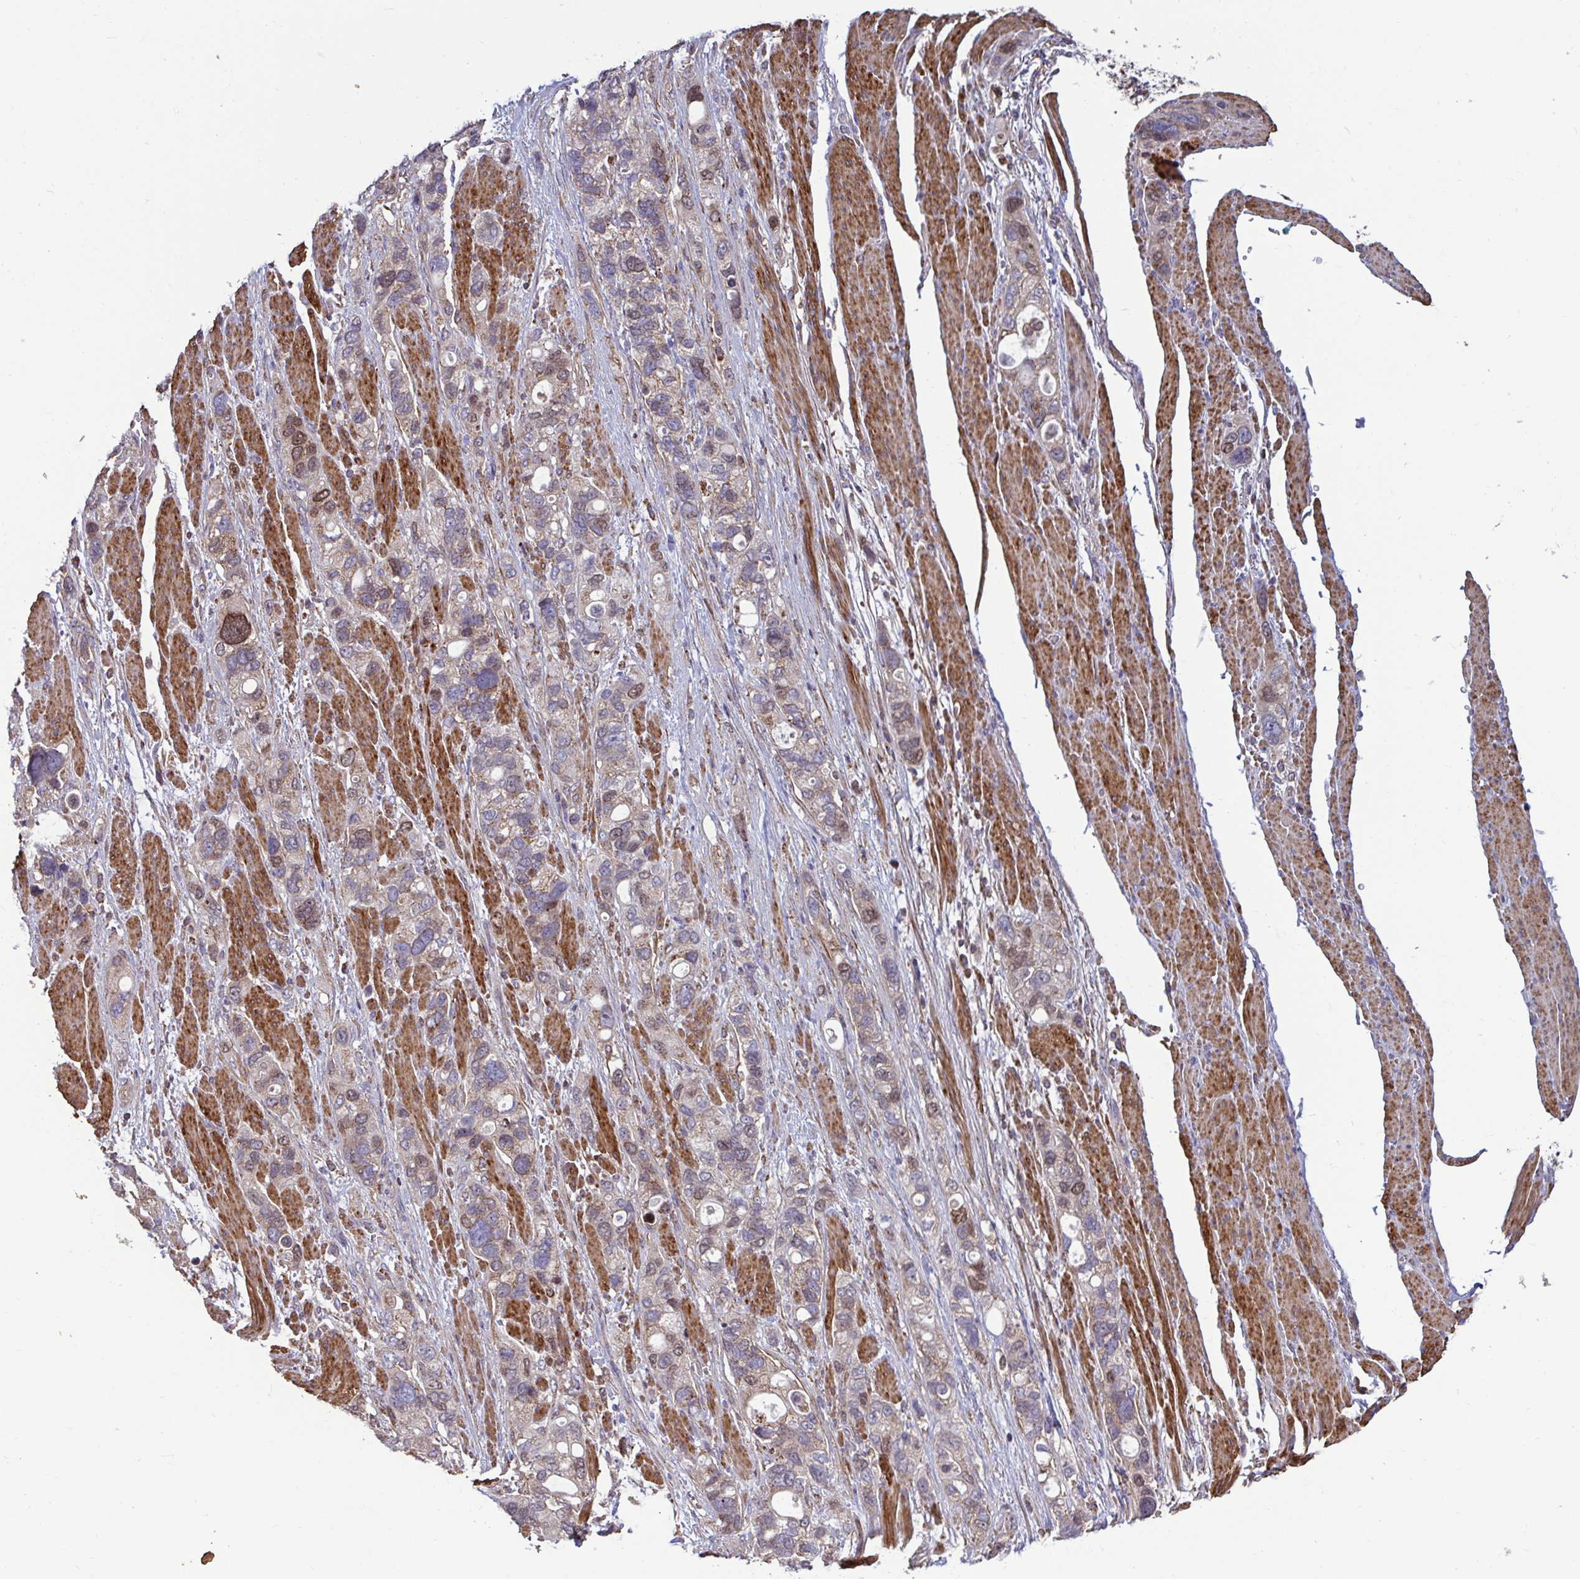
{"staining": {"intensity": "moderate", "quantity": "<25%", "location": "nuclear"}, "tissue": "stomach cancer", "cell_type": "Tumor cells", "image_type": "cancer", "snomed": [{"axis": "morphology", "description": "Adenocarcinoma, NOS"}, {"axis": "topography", "description": "Stomach, upper"}], "caption": "Immunohistochemistry micrograph of stomach adenocarcinoma stained for a protein (brown), which shows low levels of moderate nuclear expression in about <25% of tumor cells.", "gene": "SPRY1", "patient": {"sex": "female", "age": 81}}